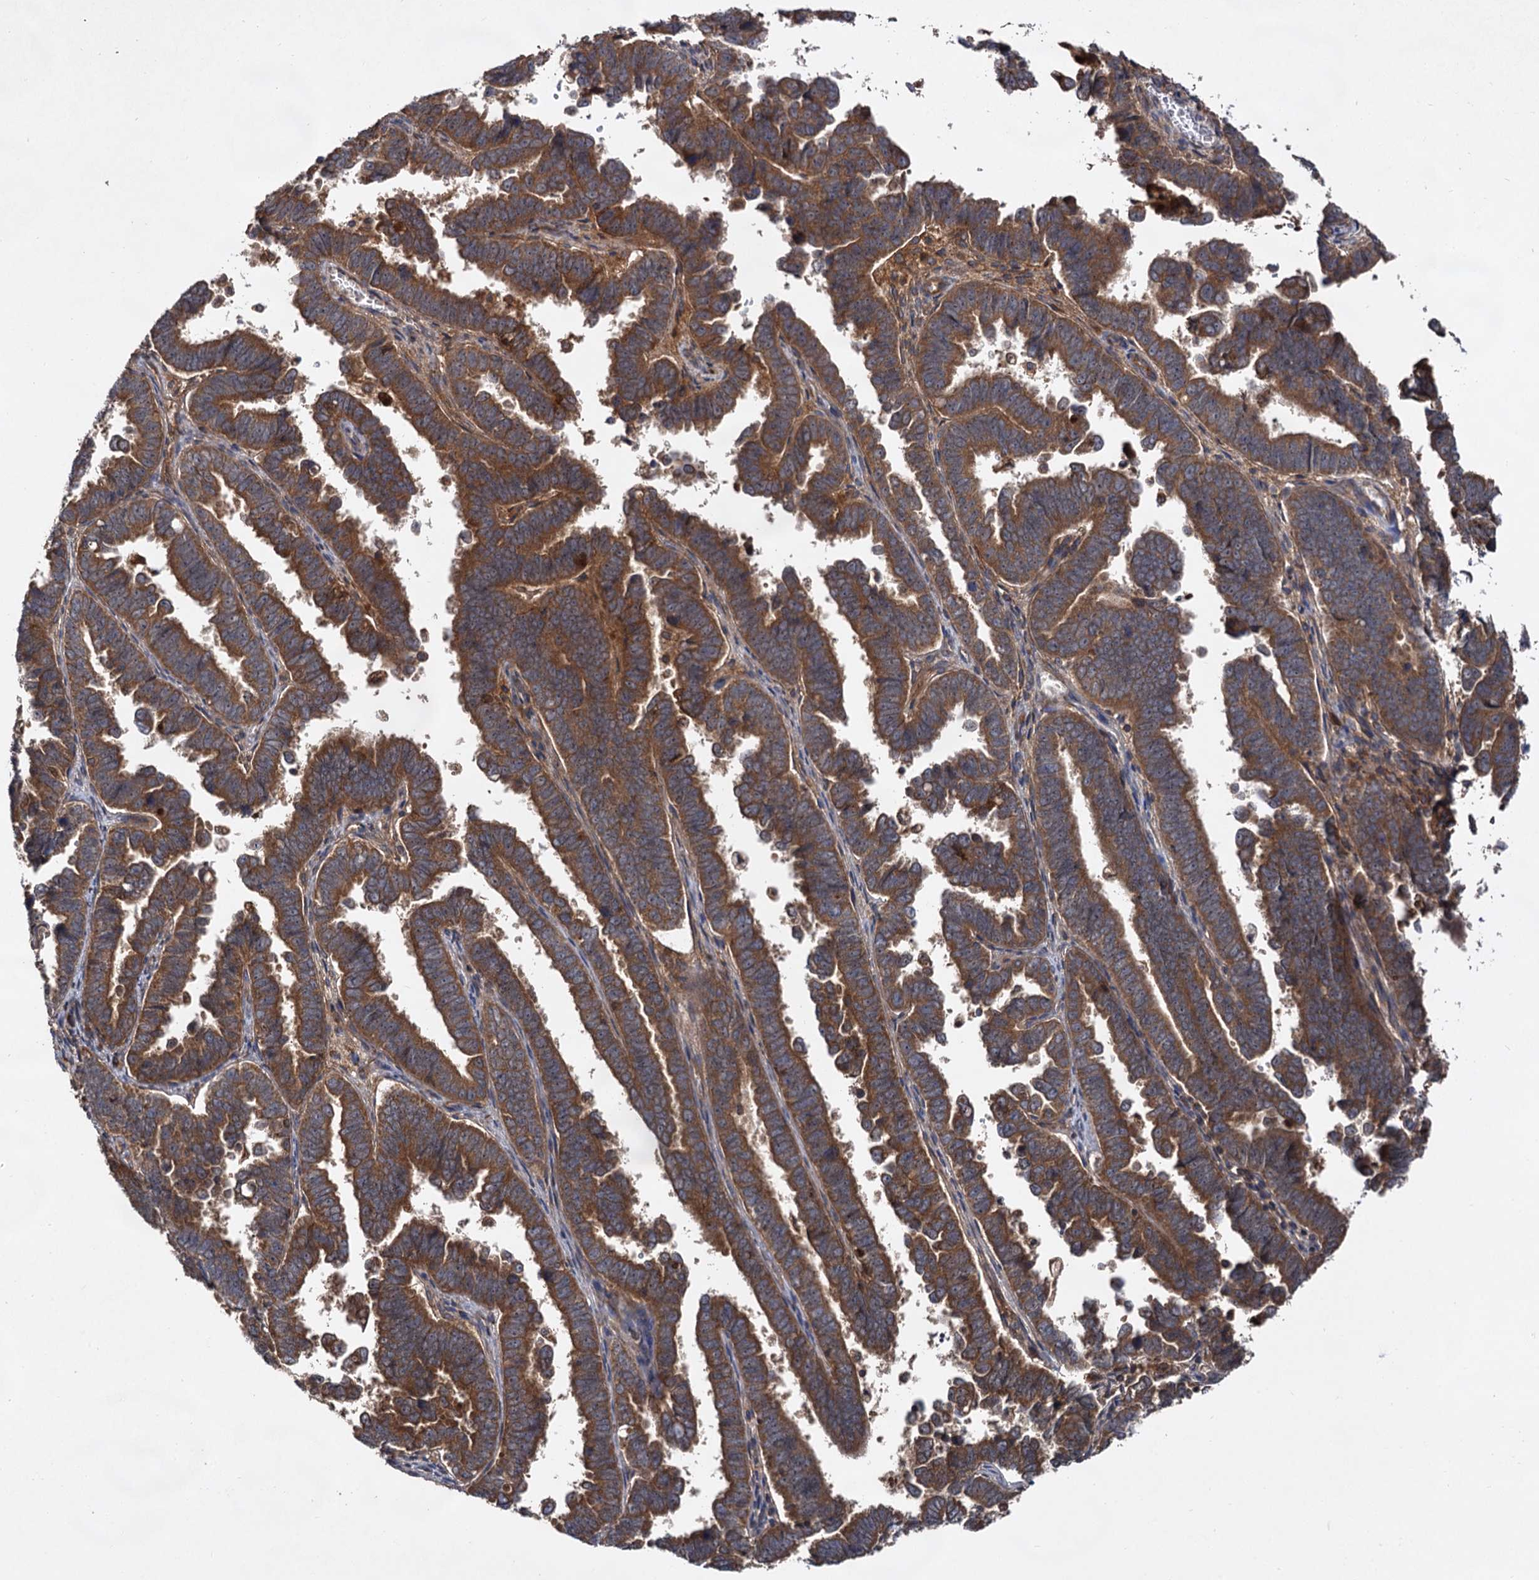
{"staining": {"intensity": "strong", "quantity": ">75%", "location": "cytoplasmic/membranous"}, "tissue": "endometrial cancer", "cell_type": "Tumor cells", "image_type": "cancer", "snomed": [{"axis": "morphology", "description": "Adenocarcinoma, NOS"}, {"axis": "topography", "description": "Endometrium"}], "caption": "A photomicrograph showing strong cytoplasmic/membranous expression in approximately >75% of tumor cells in adenocarcinoma (endometrial), as visualized by brown immunohistochemical staining.", "gene": "TEX9", "patient": {"sex": "female", "age": 75}}